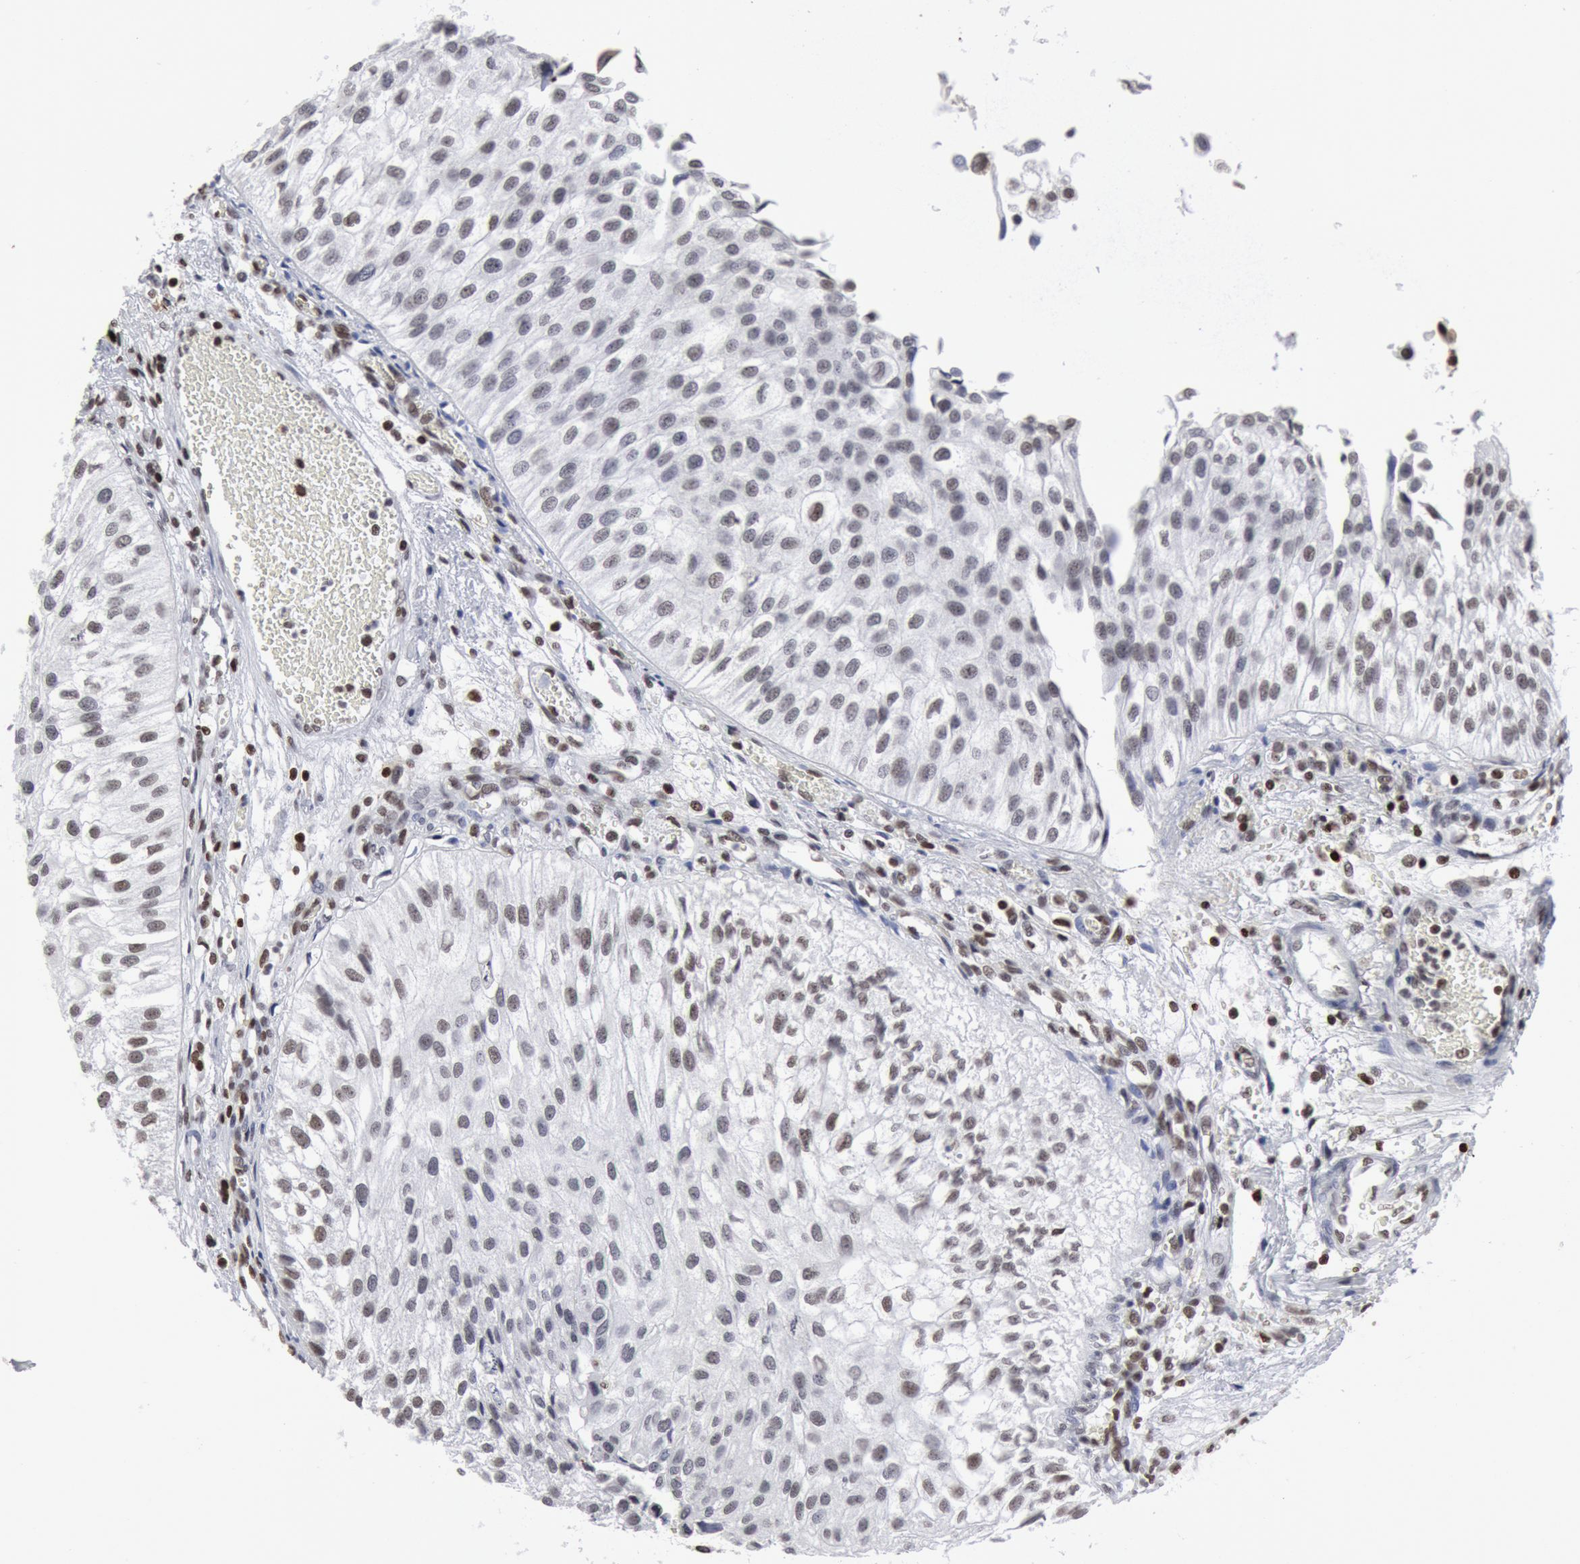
{"staining": {"intensity": "weak", "quantity": "<25%", "location": "nuclear"}, "tissue": "urothelial cancer", "cell_type": "Tumor cells", "image_type": "cancer", "snomed": [{"axis": "morphology", "description": "Urothelial carcinoma, Low grade"}, {"axis": "topography", "description": "Urinary bladder"}], "caption": "This is an immunohistochemistry image of human low-grade urothelial carcinoma. There is no expression in tumor cells.", "gene": "SUB1", "patient": {"sex": "female", "age": 89}}